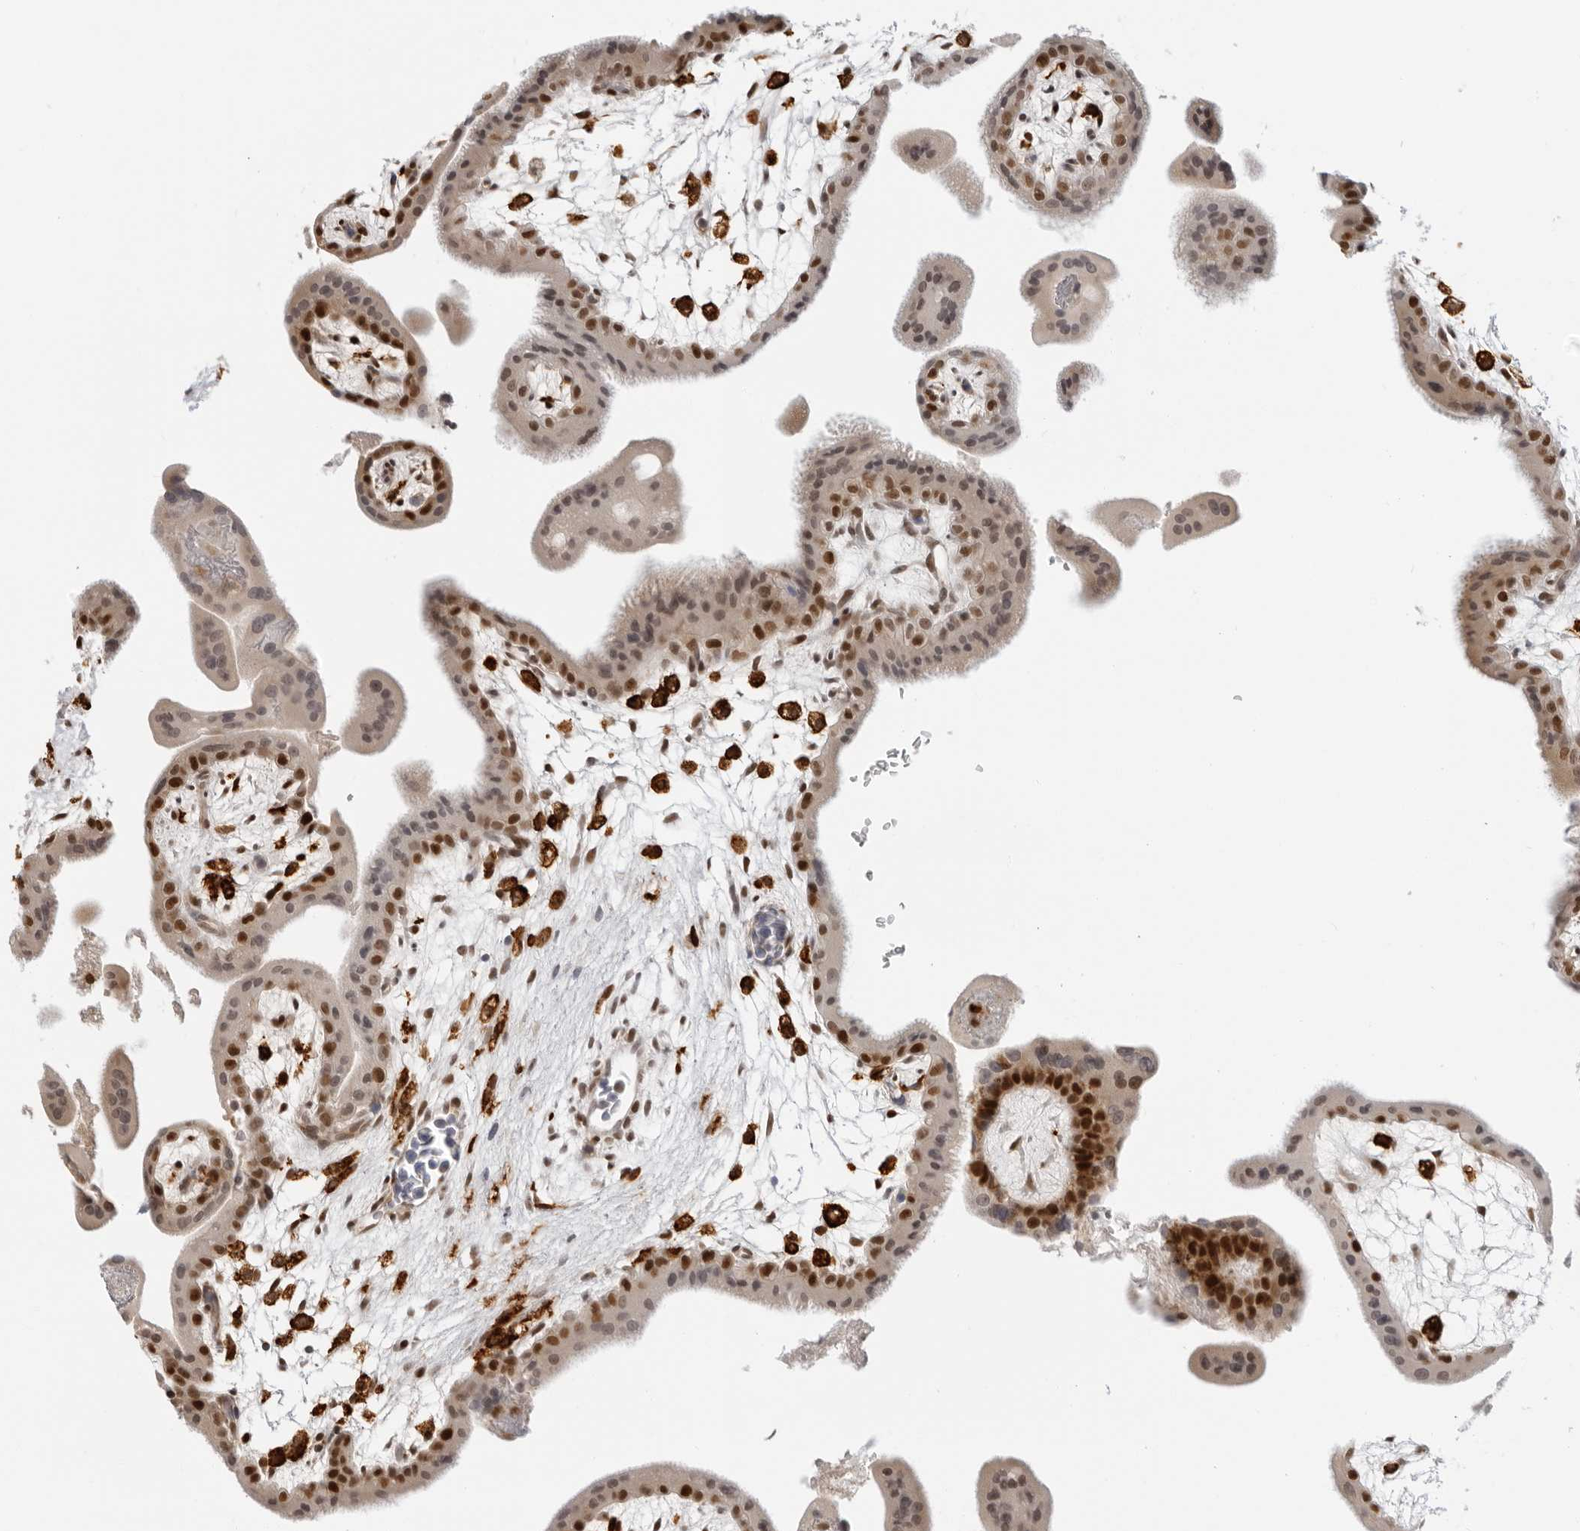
{"staining": {"intensity": "strong", "quantity": "25%-75%", "location": "nuclear"}, "tissue": "placenta", "cell_type": "Trophoblastic cells", "image_type": "normal", "snomed": [{"axis": "morphology", "description": "Normal tissue, NOS"}, {"axis": "topography", "description": "Placenta"}], "caption": "Protein staining exhibits strong nuclear expression in approximately 25%-75% of trophoblastic cells in unremarkable placenta. (DAB (3,3'-diaminobenzidine) = brown stain, brightfield microscopy at high magnification).", "gene": "MSH6", "patient": {"sex": "female", "age": 35}}